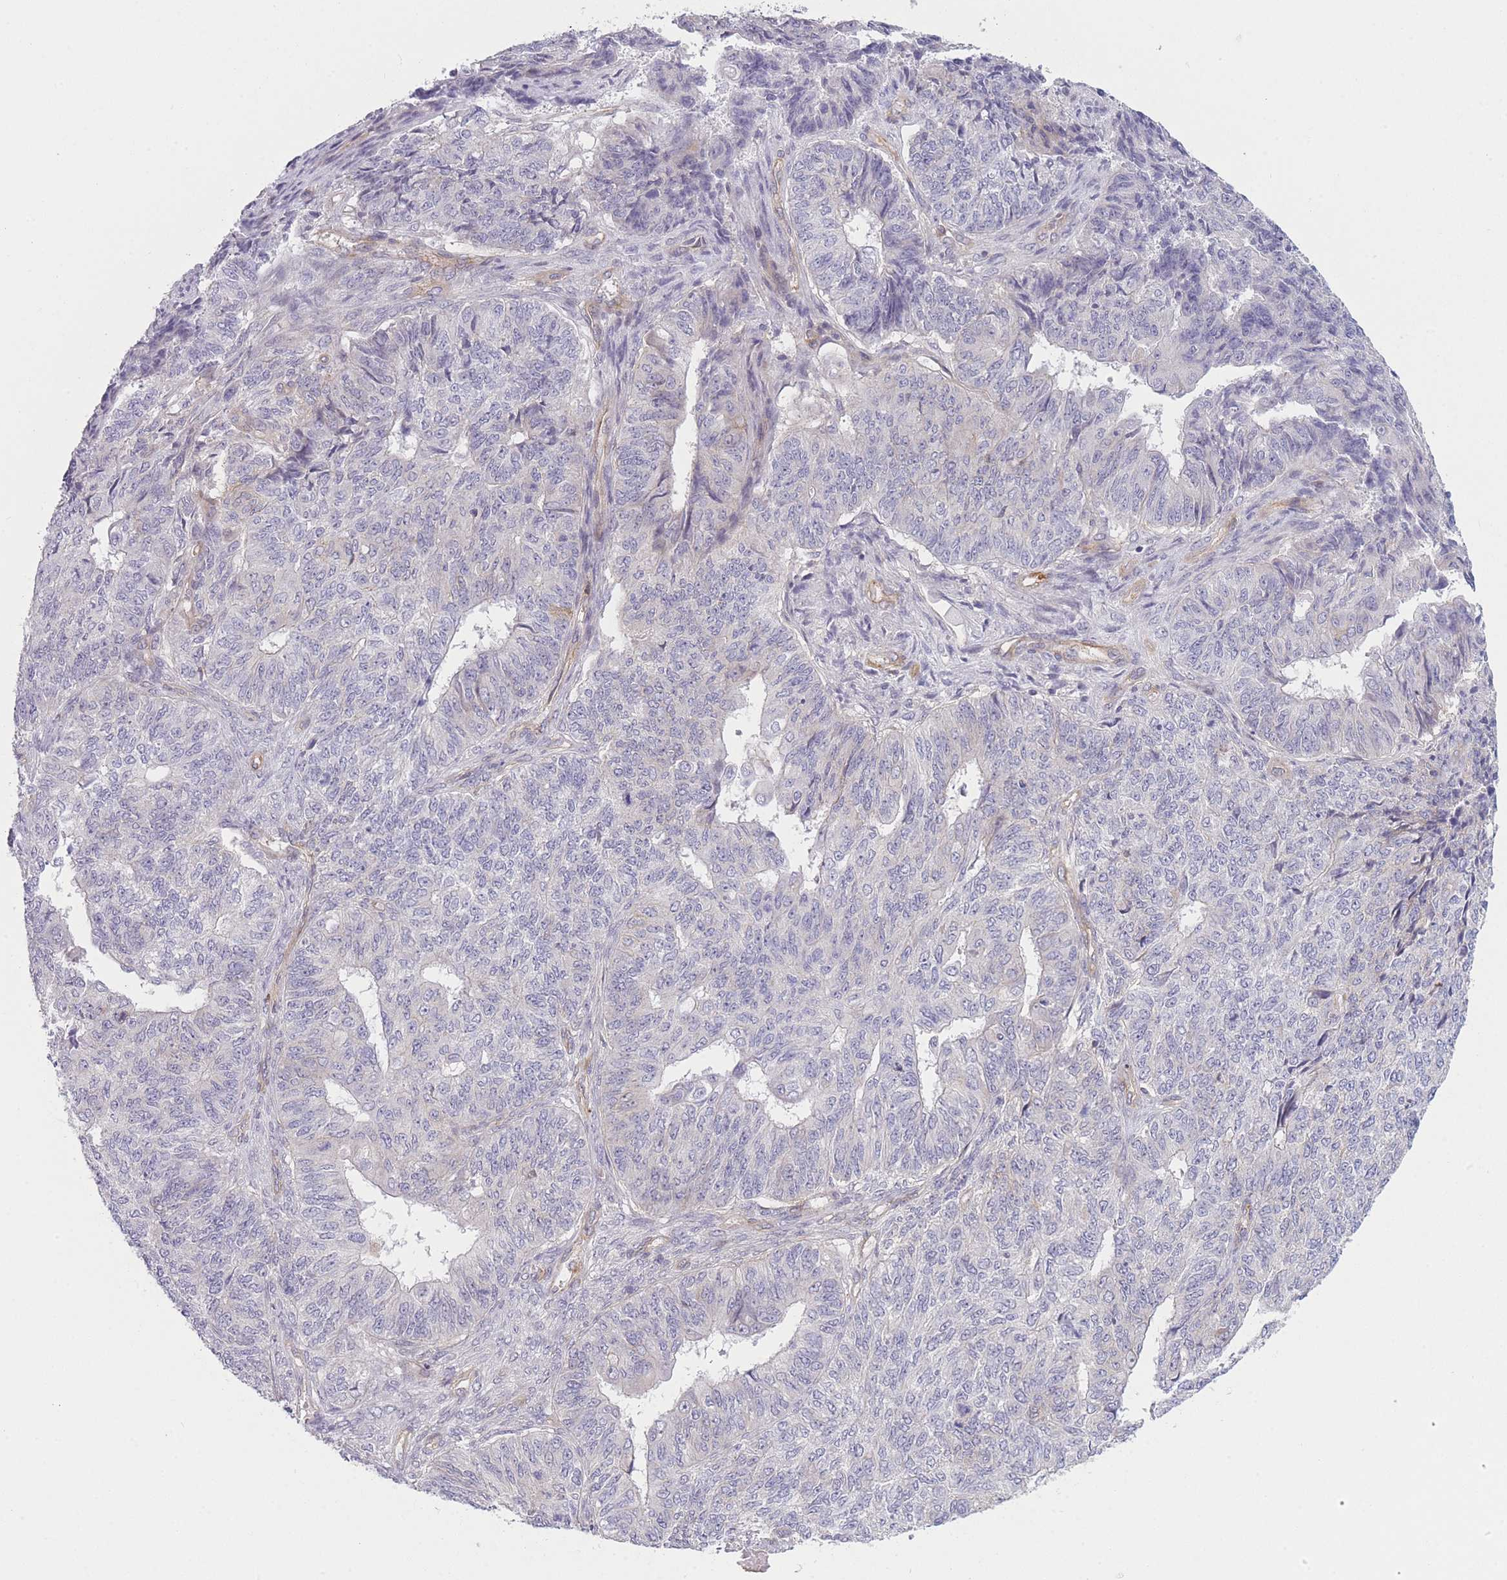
{"staining": {"intensity": "negative", "quantity": "none", "location": "none"}, "tissue": "endometrial cancer", "cell_type": "Tumor cells", "image_type": "cancer", "snomed": [{"axis": "morphology", "description": "Adenocarcinoma, NOS"}, {"axis": "topography", "description": "Endometrium"}], "caption": "DAB immunohistochemical staining of human adenocarcinoma (endometrial) displays no significant expression in tumor cells.", "gene": "SLC7A6", "patient": {"sex": "female", "age": 32}}